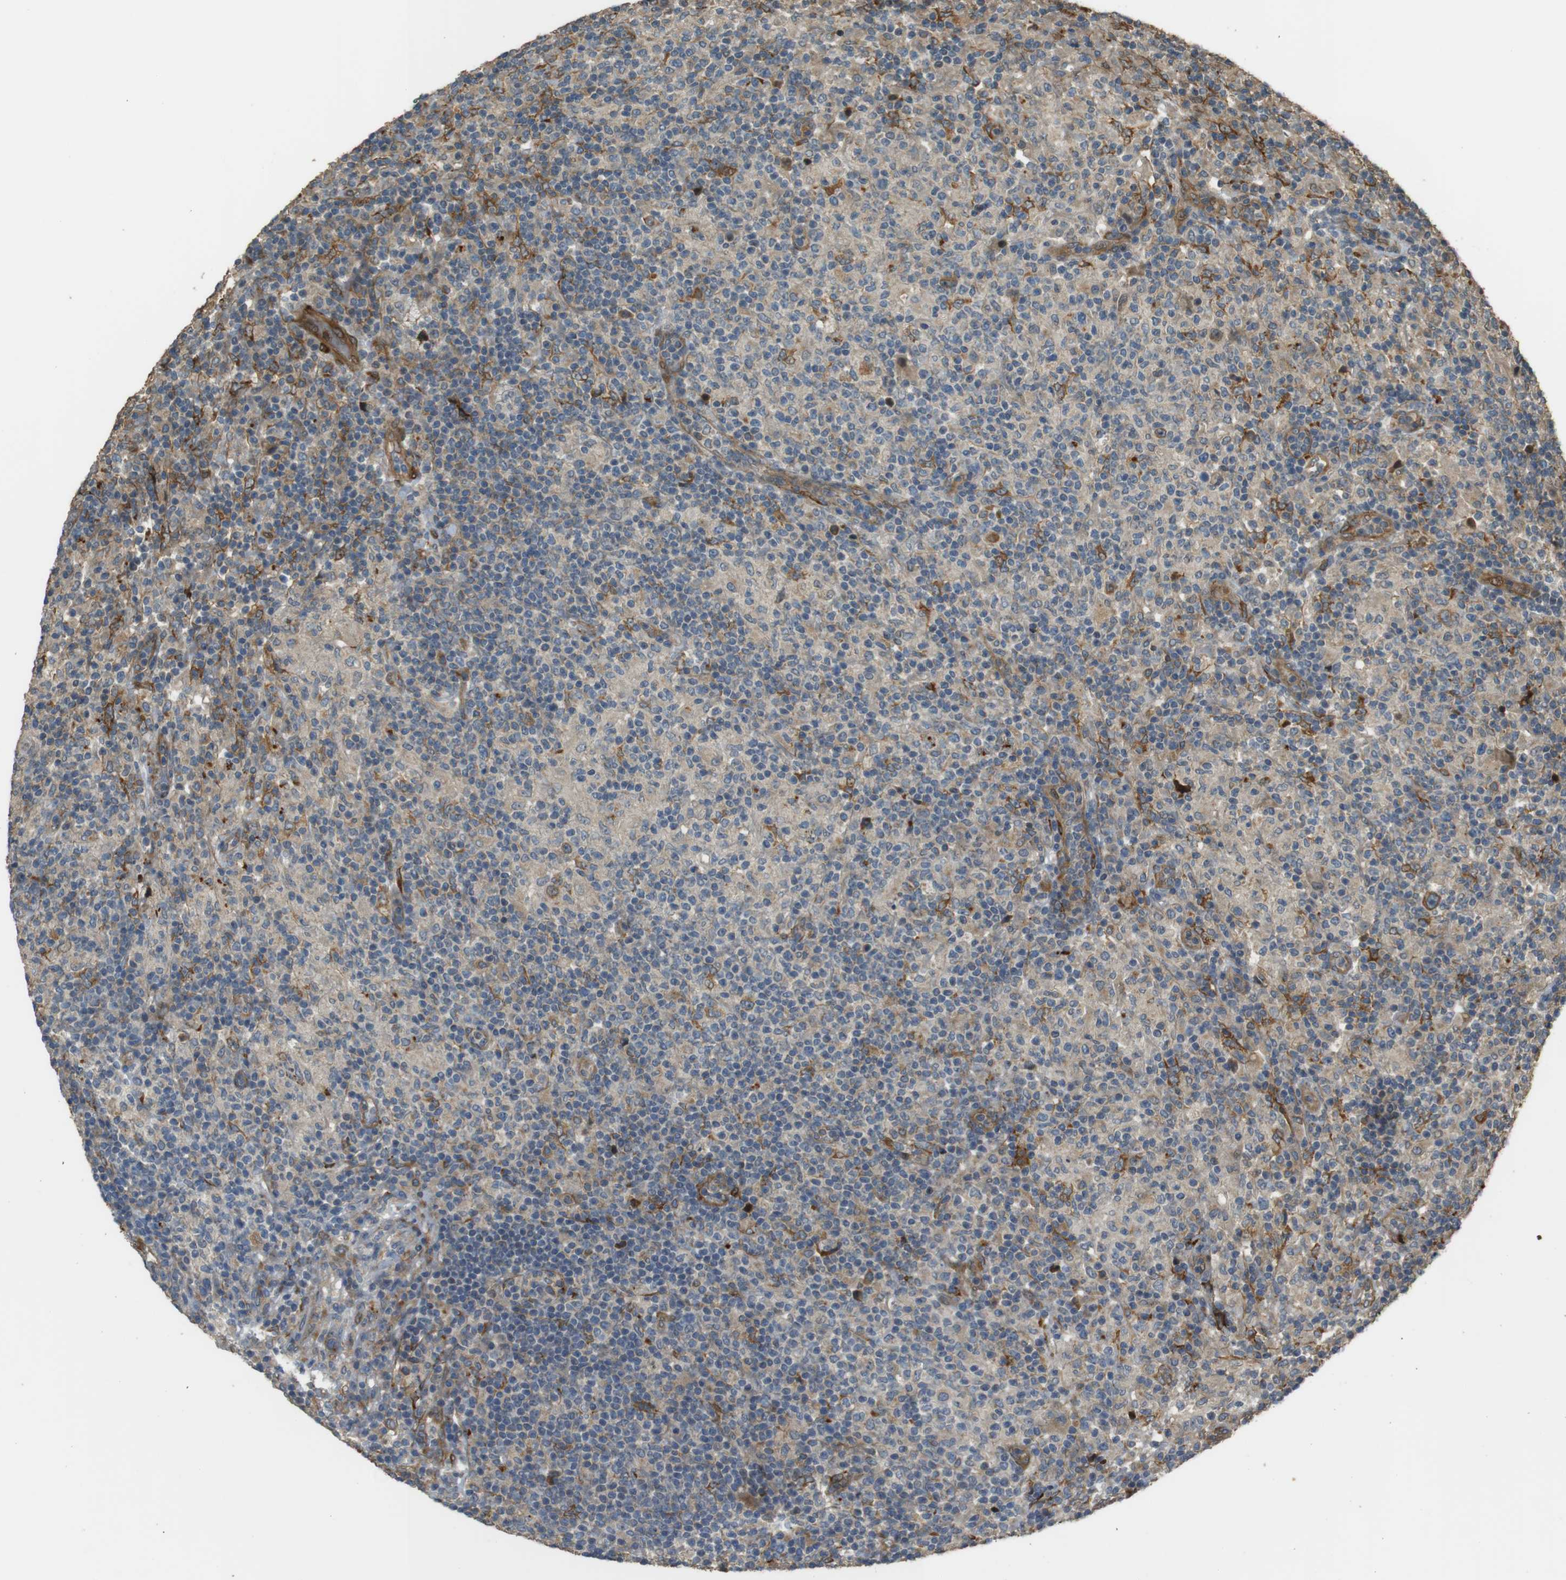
{"staining": {"intensity": "moderate", "quantity": ">75%", "location": "cytoplasmic/membranous"}, "tissue": "lymphoma", "cell_type": "Tumor cells", "image_type": "cancer", "snomed": [{"axis": "morphology", "description": "Hodgkin's disease, NOS"}, {"axis": "topography", "description": "Lymph node"}], "caption": "The image displays staining of Hodgkin's disease, revealing moderate cytoplasmic/membranous protein positivity (brown color) within tumor cells. The protein is shown in brown color, while the nuclei are stained blue.", "gene": "MSRB3", "patient": {"sex": "male", "age": 70}}